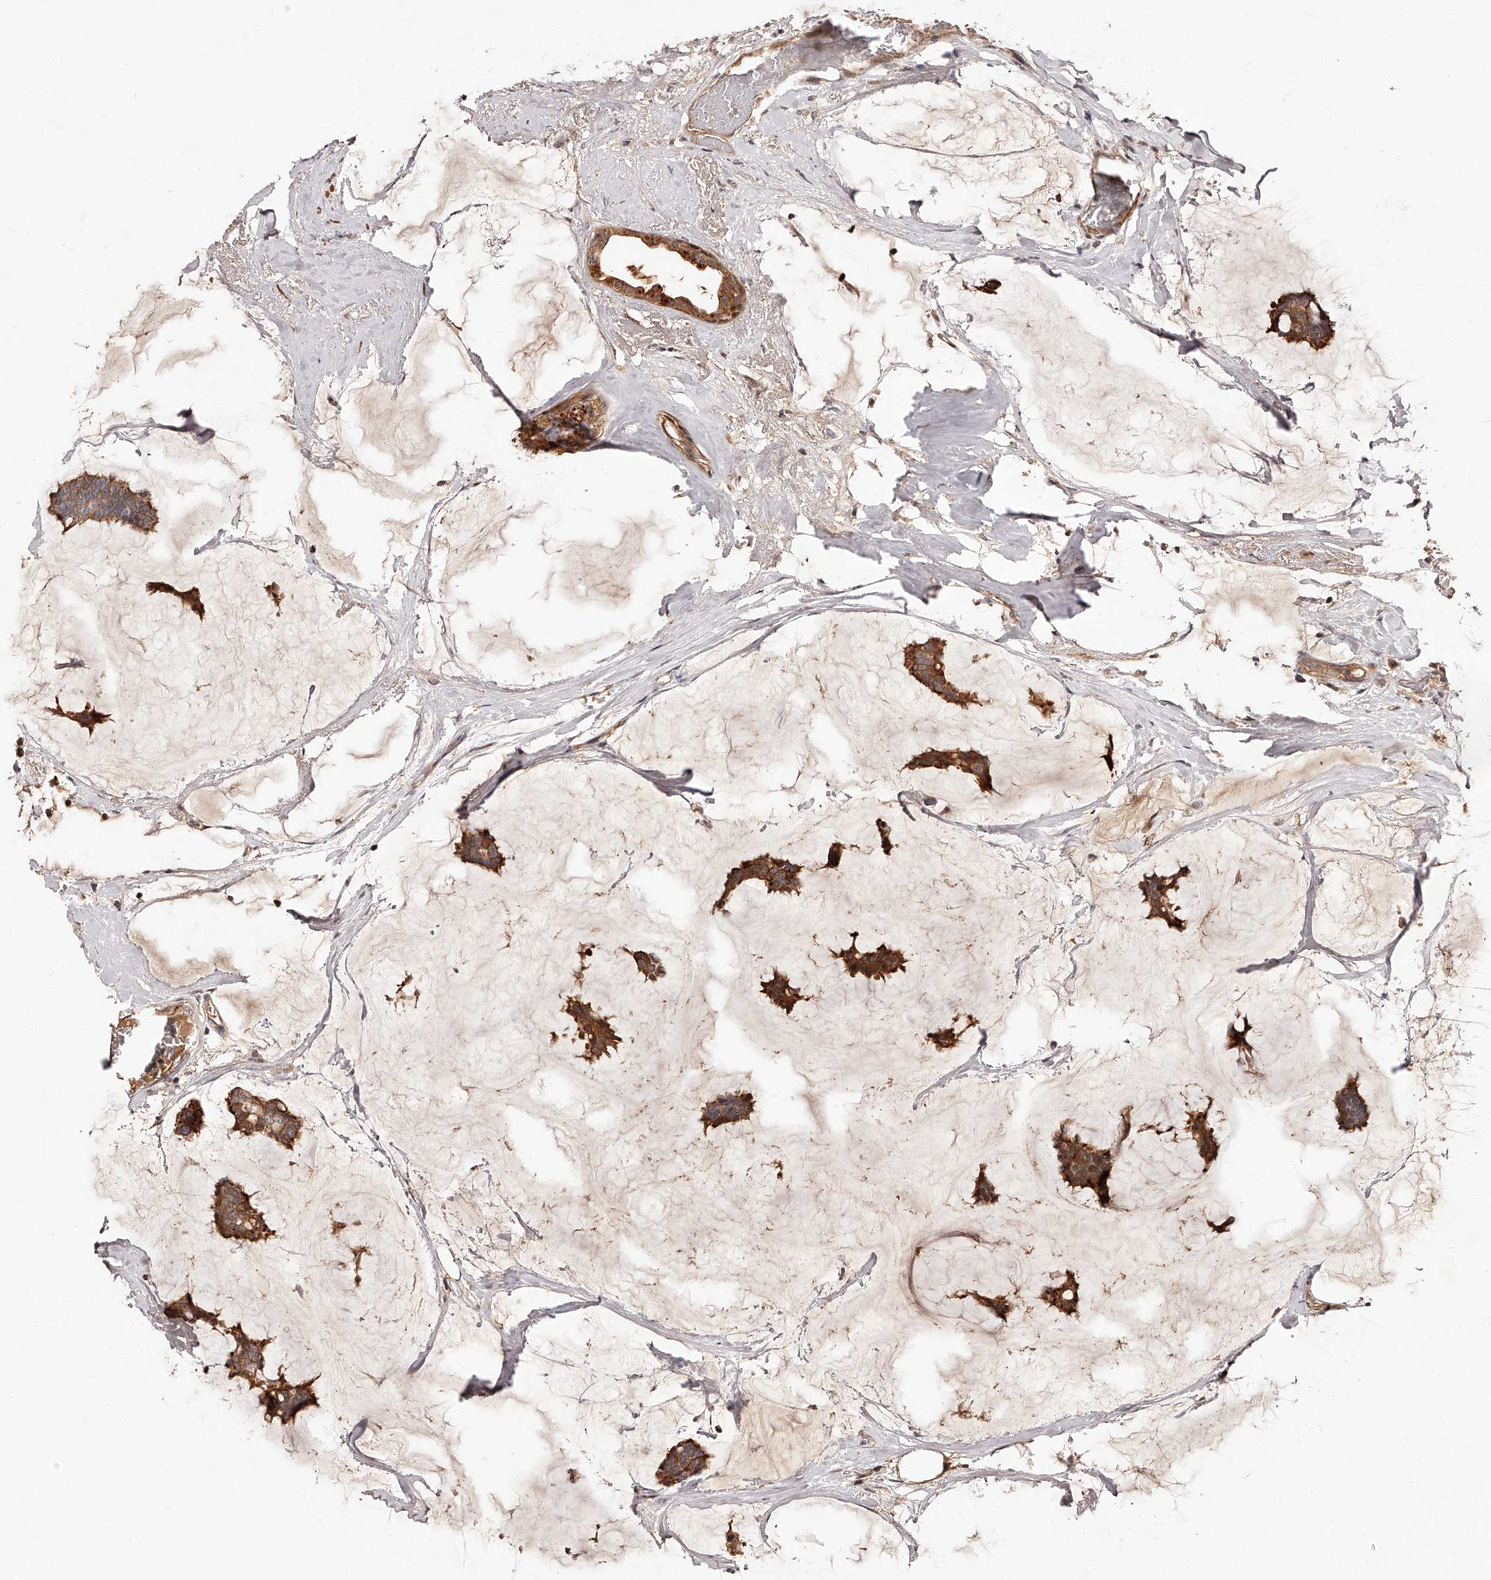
{"staining": {"intensity": "strong", "quantity": ">75%", "location": "cytoplasmic/membranous"}, "tissue": "breast cancer", "cell_type": "Tumor cells", "image_type": "cancer", "snomed": [{"axis": "morphology", "description": "Duct carcinoma"}, {"axis": "topography", "description": "Breast"}], "caption": "Protein expression analysis of breast cancer (invasive ductal carcinoma) exhibits strong cytoplasmic/membranous positivity in about >75% of tumor cells.", "gene": "CUL7", "patient": {"sex": "female", "age": 93}}